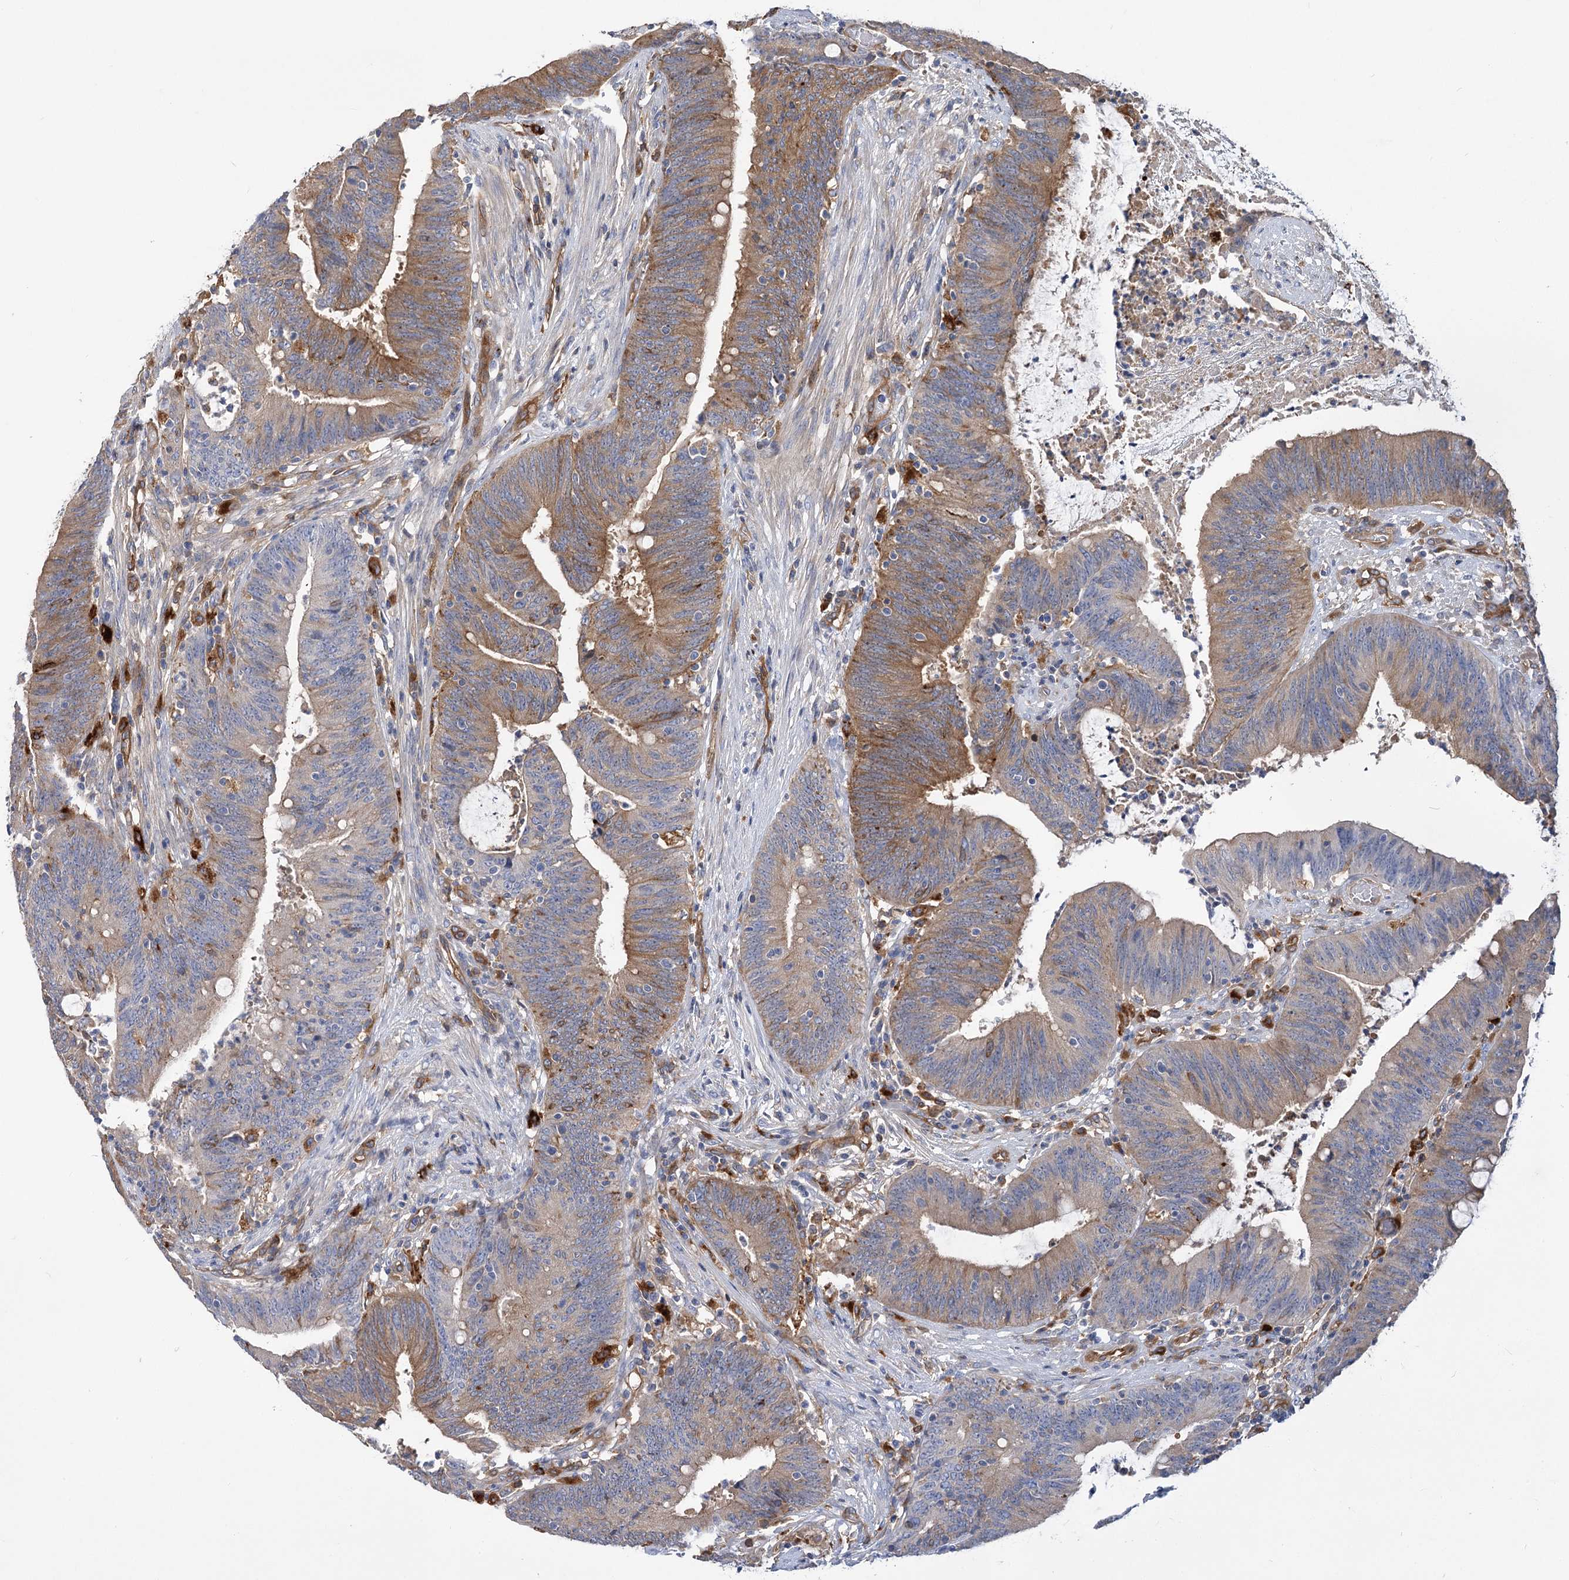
{"staining": {"intensity": "moderate", "quantity": ">75%", "location": "cytoplasmic/membranous"}, "tissue": "colorectal cancer", "cell_type": "Tumor cells", "image_type": "cancer", "snomed": [{"axis": "morphology", "description": "Adenocarcinoma, NOS"}, {"axis": "topography", "description": "Rectum"}], "caption": "Immunohistochemistry staining of adenocarcinoma (colorectal), which reveals medium levels of moderate cytoplasmic/membranous staining in about >75% of tumor cells indicating moderate cytoplasmic/membranous protein staining. The staining was performed using DAB (3,3'-diaminobenzidine) (brown) for protein detection and nuclei were counterstained in hematoxylin (blue).", "gene": "GUSB", "patient": {"sex": "female", "age": 66}}